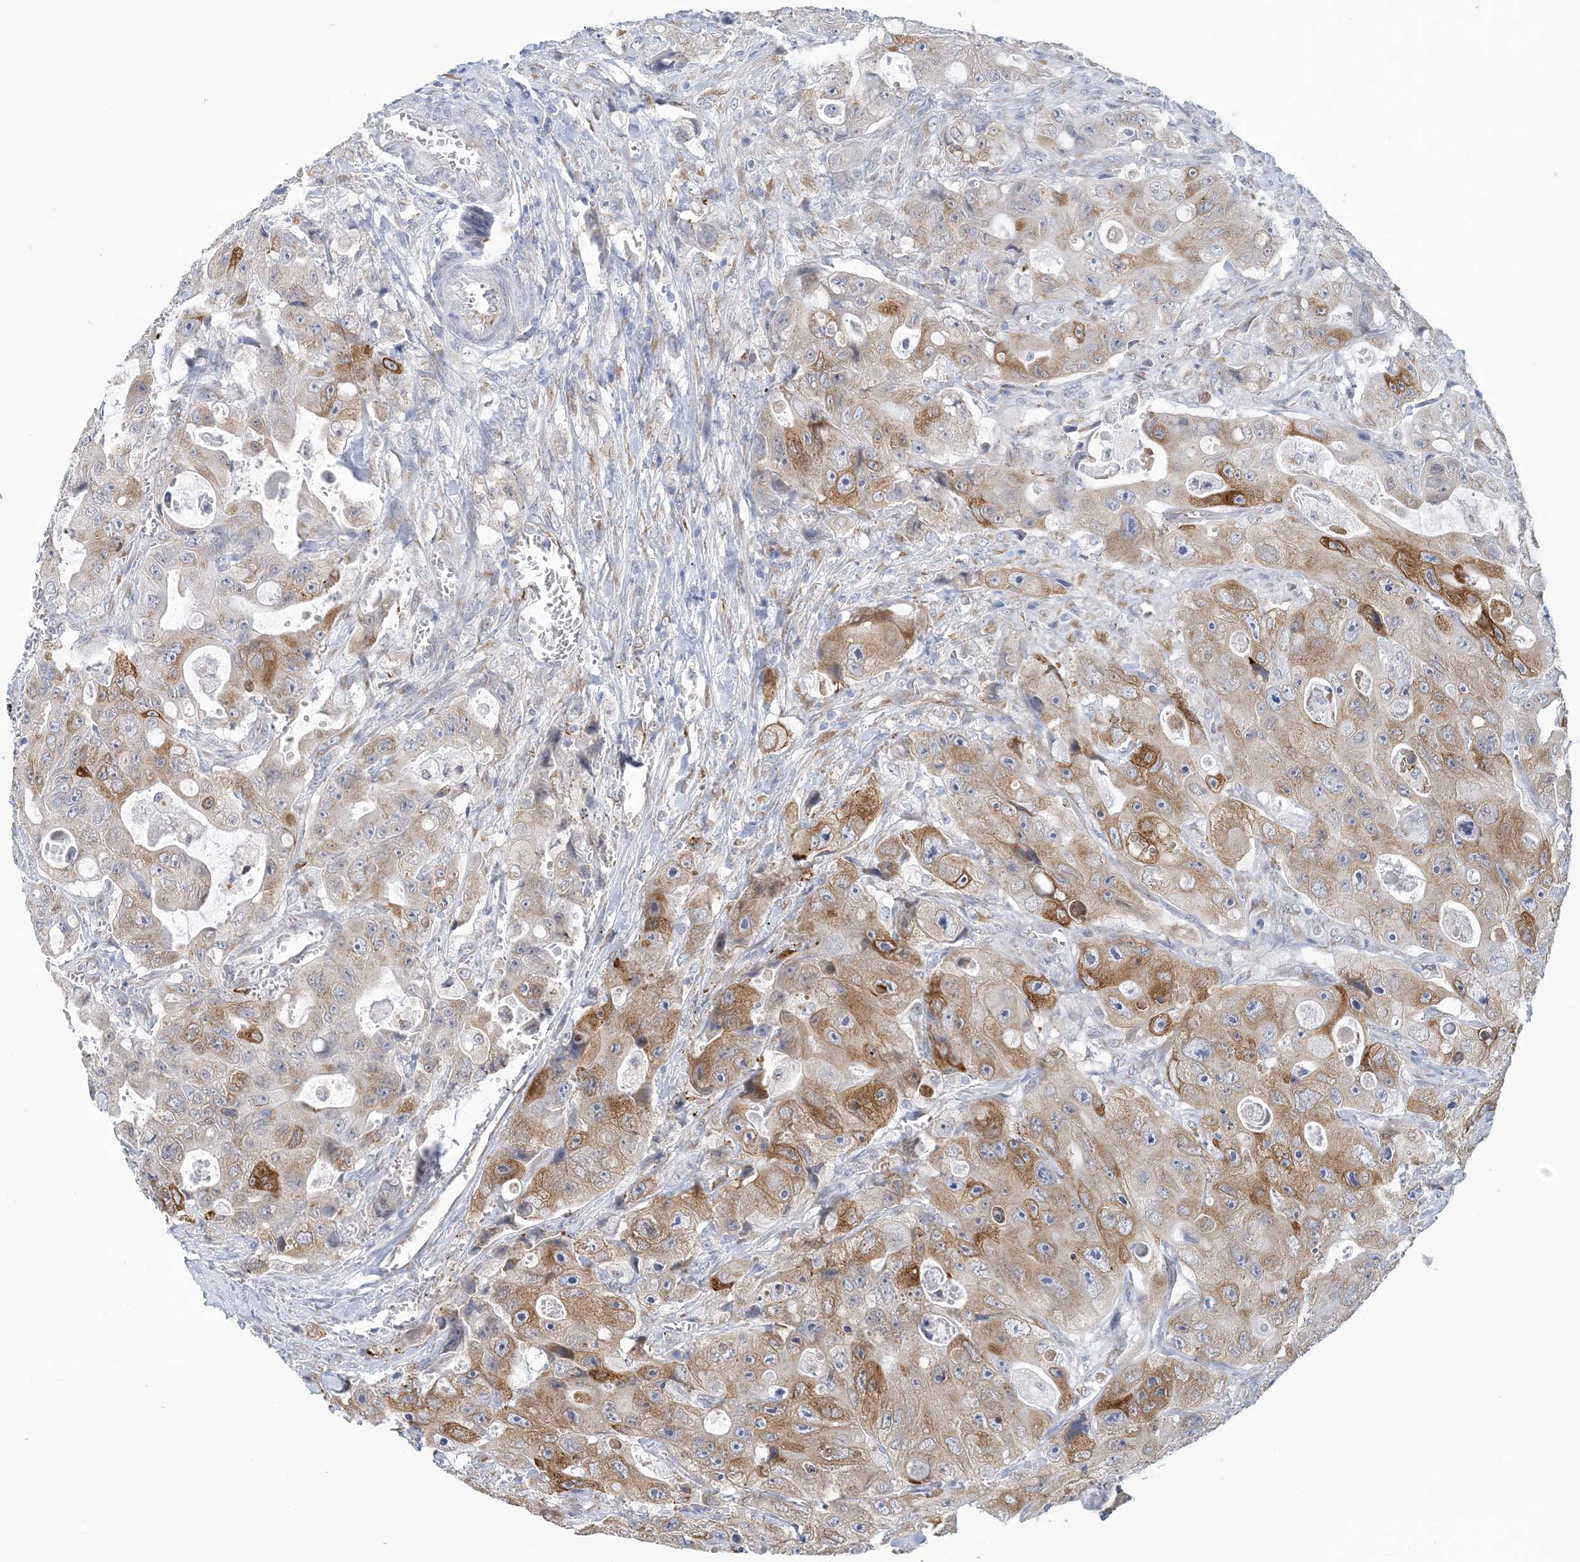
{"staining": {"intensity": "moderate", "quantity": "25%-75%", "location": "cytoplasmic/membranous"}, "tissue": "colorectal cancer", "cell_type": "Tumor cells", "image_type": "cancer", "snomed": [{"axis": "morphology", "description": "Adenocarcinoma, NOS"}, {"axis": "topography", "description": "Colon"}], "caption": "A brown stain shows moderate cytoplasmic/membranous expression of a protein in colorectal adenocarcinoma tumor cells.", "gene": "PLEKHG4B", "patient": {"sex": "female", "age": 46}}